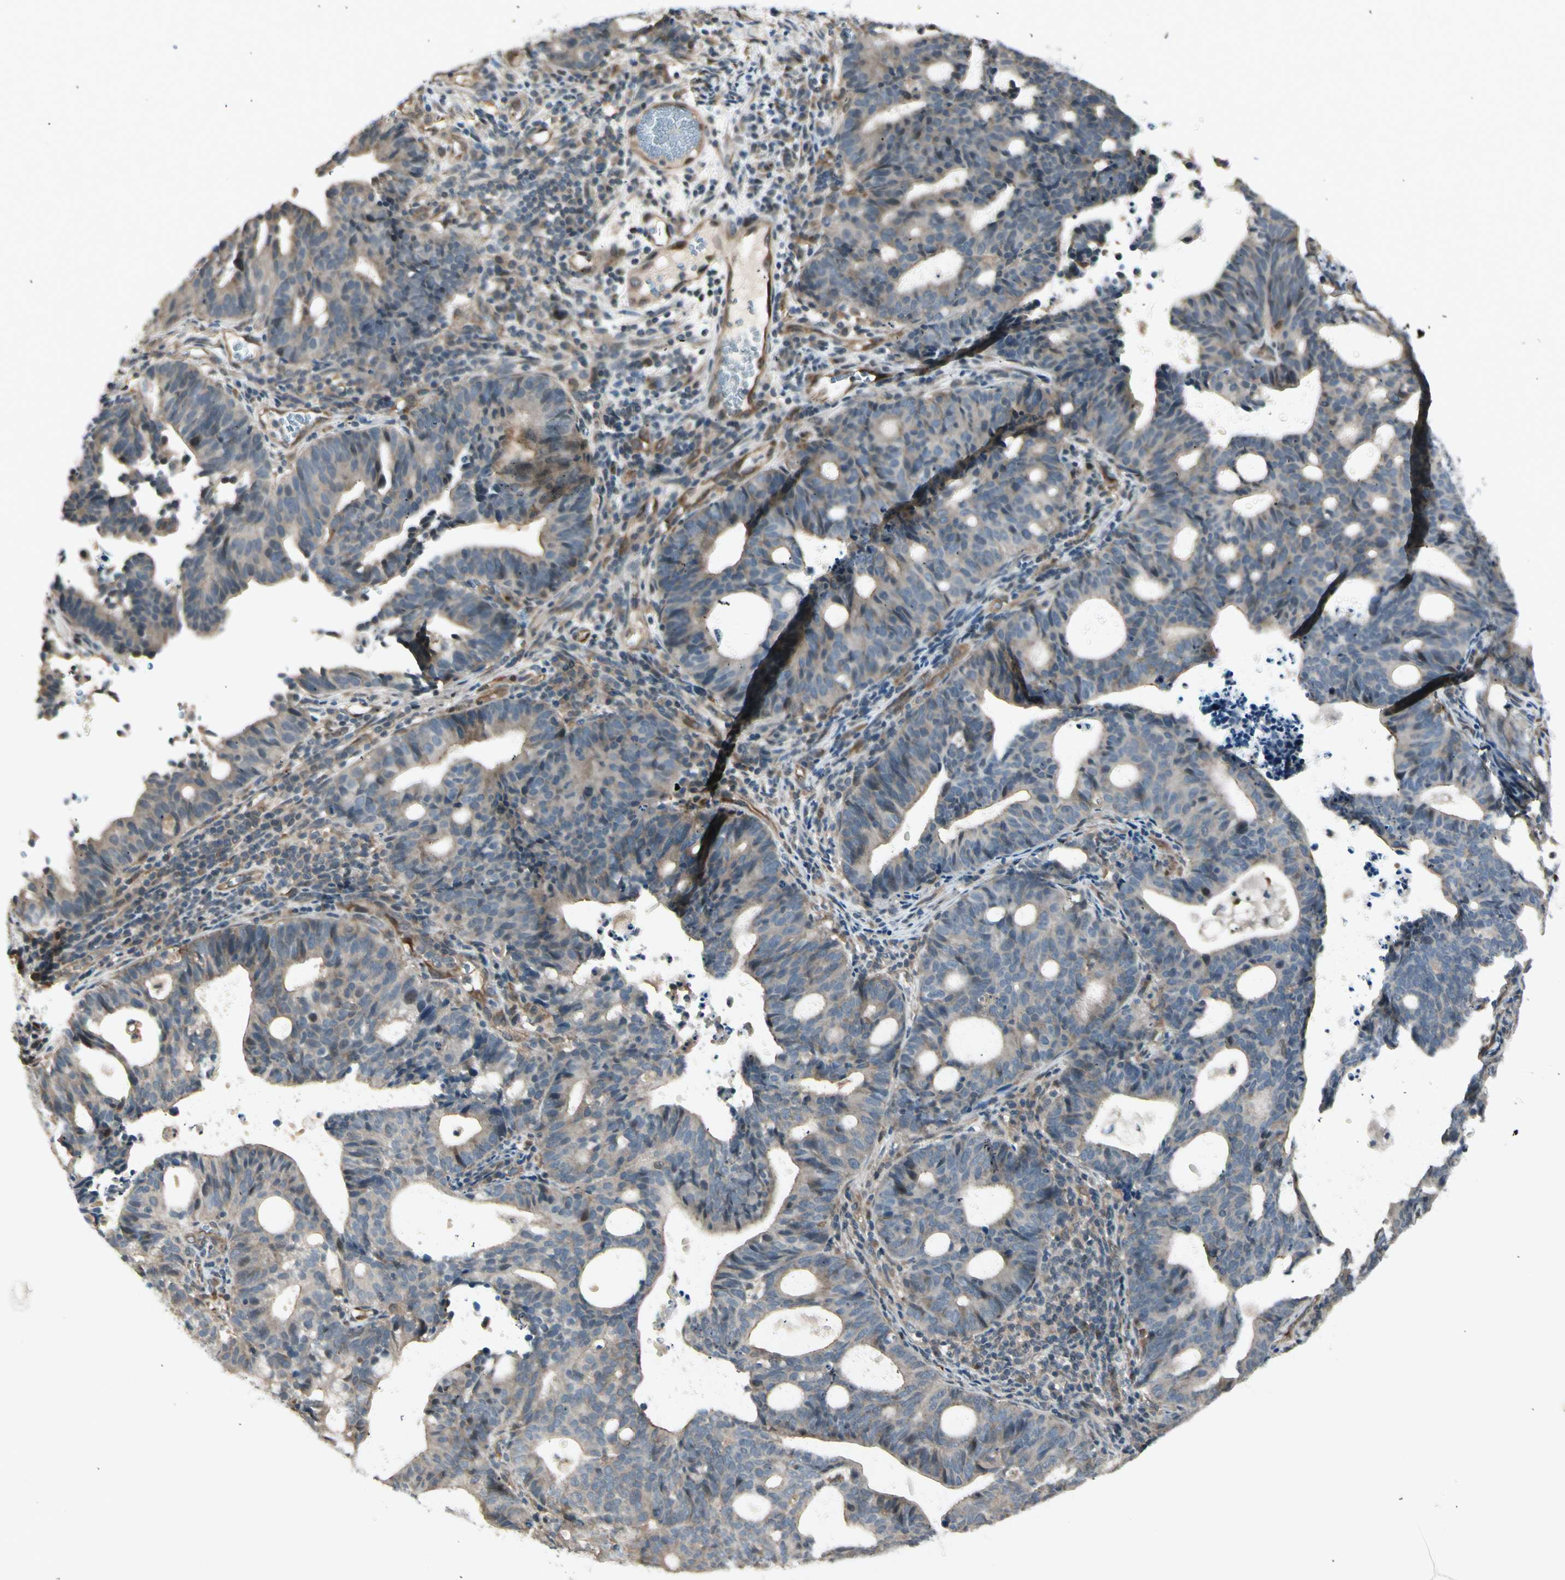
{"staining": {"intensity": "weak", "quantity": ">75%", "location": "cytoplasmic/membranous"}, "tissue": "endometrial cancer", "cell_type": "Tumor cells", "image_type": "cancer", "snomed": [{"axis": "morphology", "description": "Adenocarcinoma, NOS"}, {"axis": "topography", "description": "Uterus"}], "caption": "Immunohistochemistry of adenocarcinoma (endometrial) shows low levels of weak cytoplasmic/membranous staining in approximately >75% of tumor cells.", "gene": "SVBP", "patient": {"sex": "female", "age": 83}}